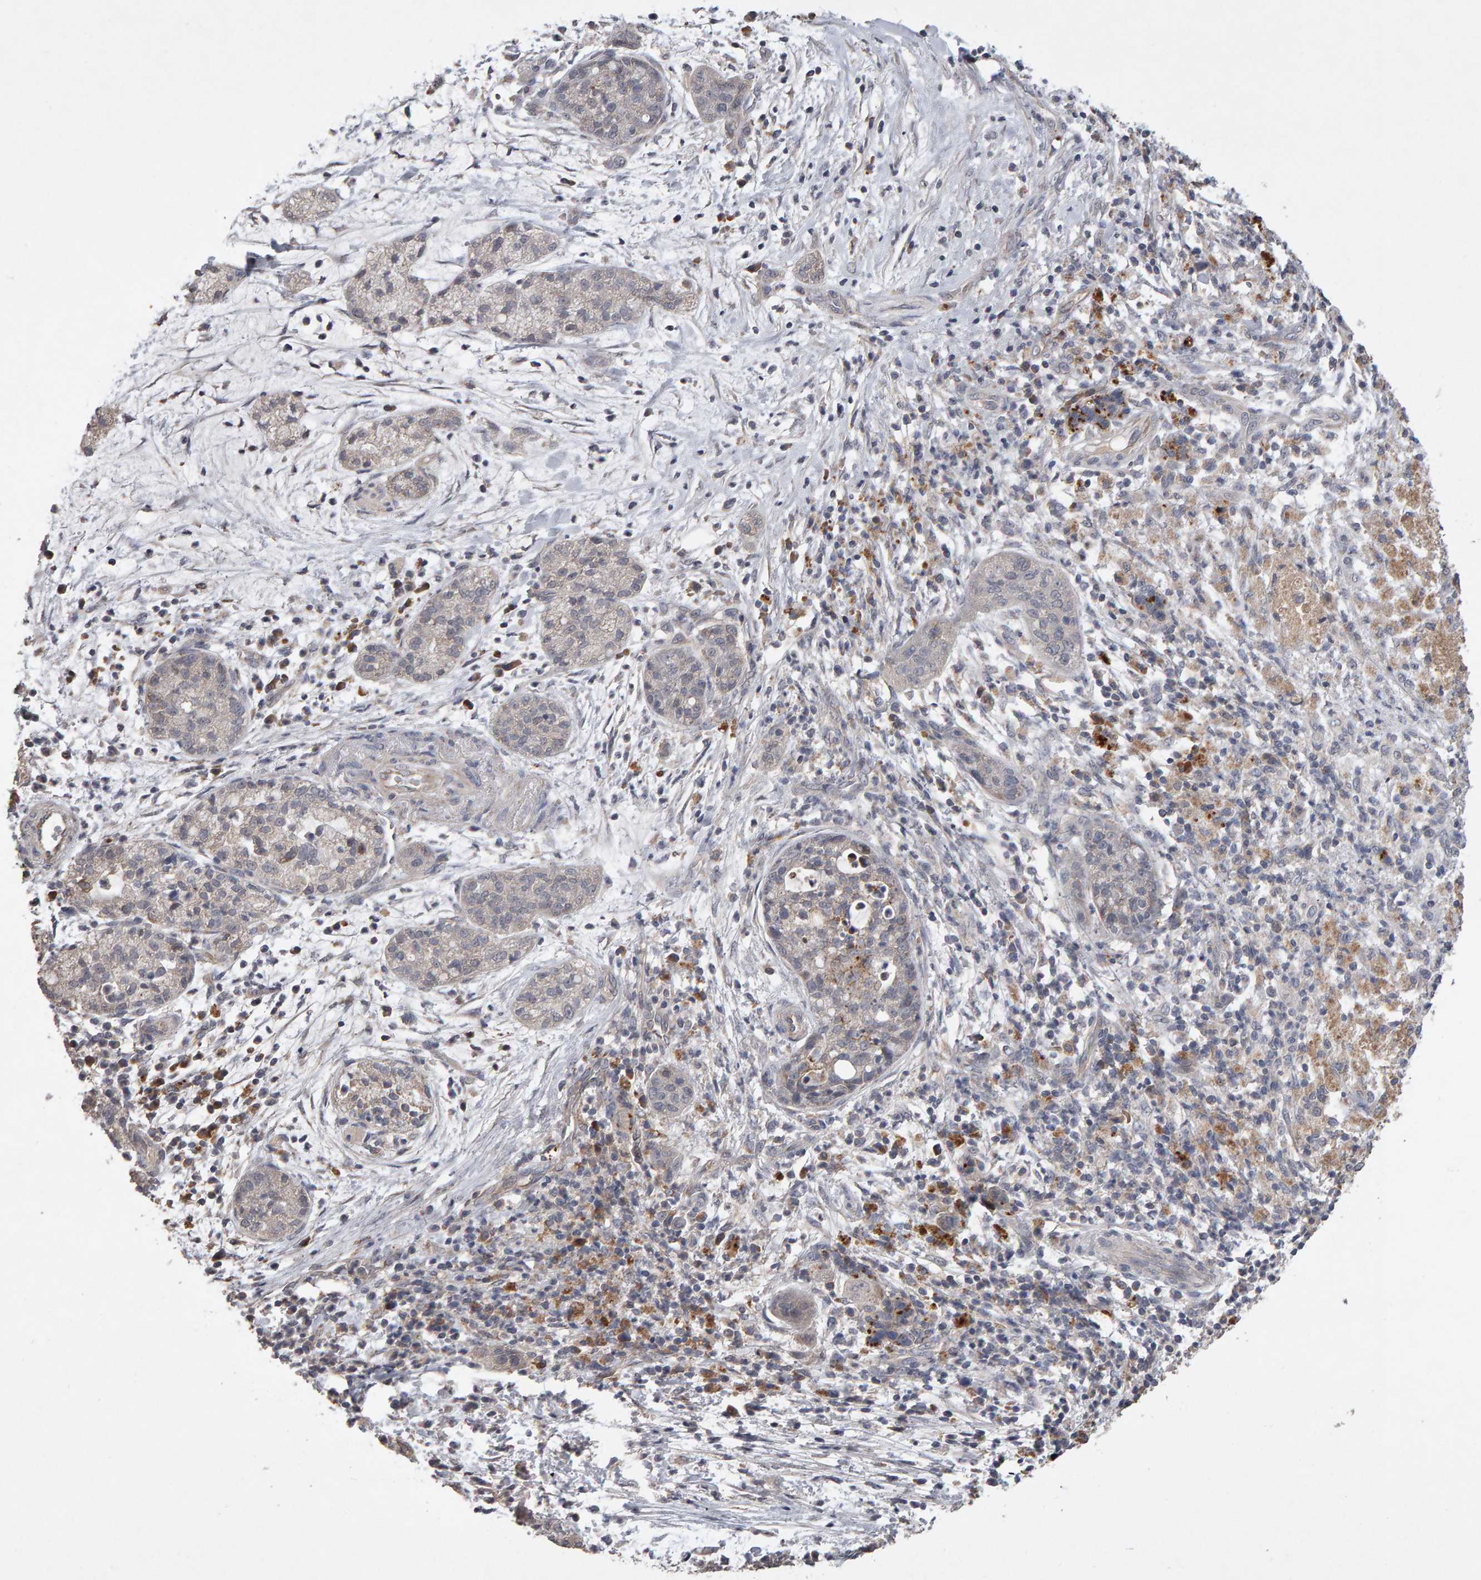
{"staining": {"intensity": "negative", "quantity": "none", "location": "none"}, "tissue": "pancreatic cancer", "cell_type": "Tumor cells", "image_type": "cancer", "snomed": [{"axis": "morphology", "description": "Adenocarcinoma, NOS"}, {"axis": "topography", "description": "Pancreas"}], "caption": "This is an immunohistochemistry (IHC) micrograph of human adenocarcinoma (pancreatic). There is no positivity in tumor cells.", "gene": "COASY", "patient": {"sex": "female", "age": 78}}